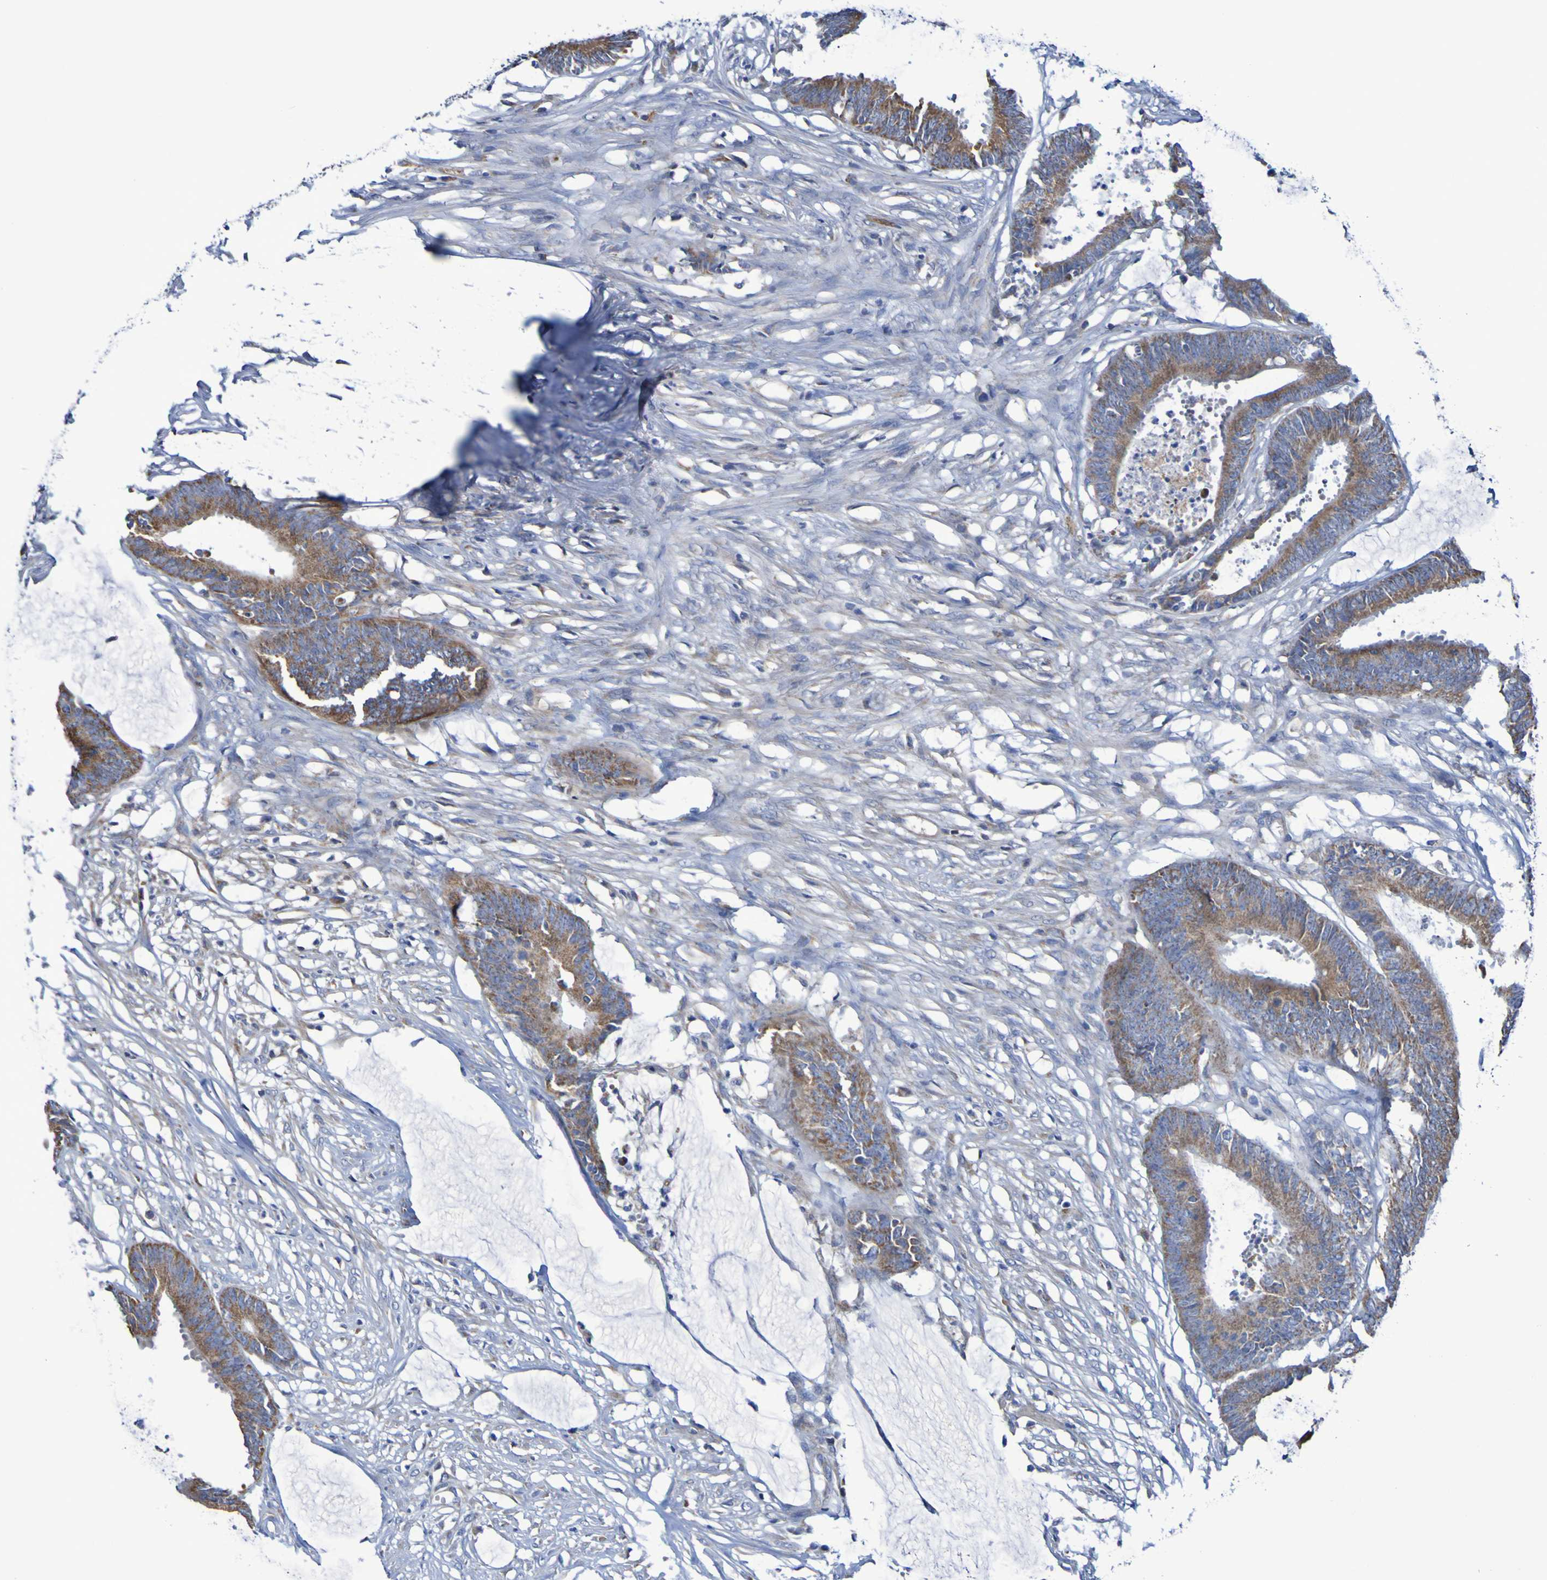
{"staining": {"intensity": "moderate", "quantity": ">75%", "location": "cytoplasmic/membranous"}, "tissue": "colorectal cancer", "cell_type": "Tumor cells", "image_type": "cancer", "snomed": [{"axis": "morphology", "description": "Adenocarcinoma, NOS"}, {"axis": "topography", "description": "Rectum"}], "caption": "Protein expression analysis of human colorectal adenocarcinoma reveals moderate cytoplasmic/membranous staining in approximately >75% of tumor cells. (DAB IHC with brightfield microscopy, high magnification).", "gene": "CNTN2", "patient": {"sex": "female", "age": 66}}